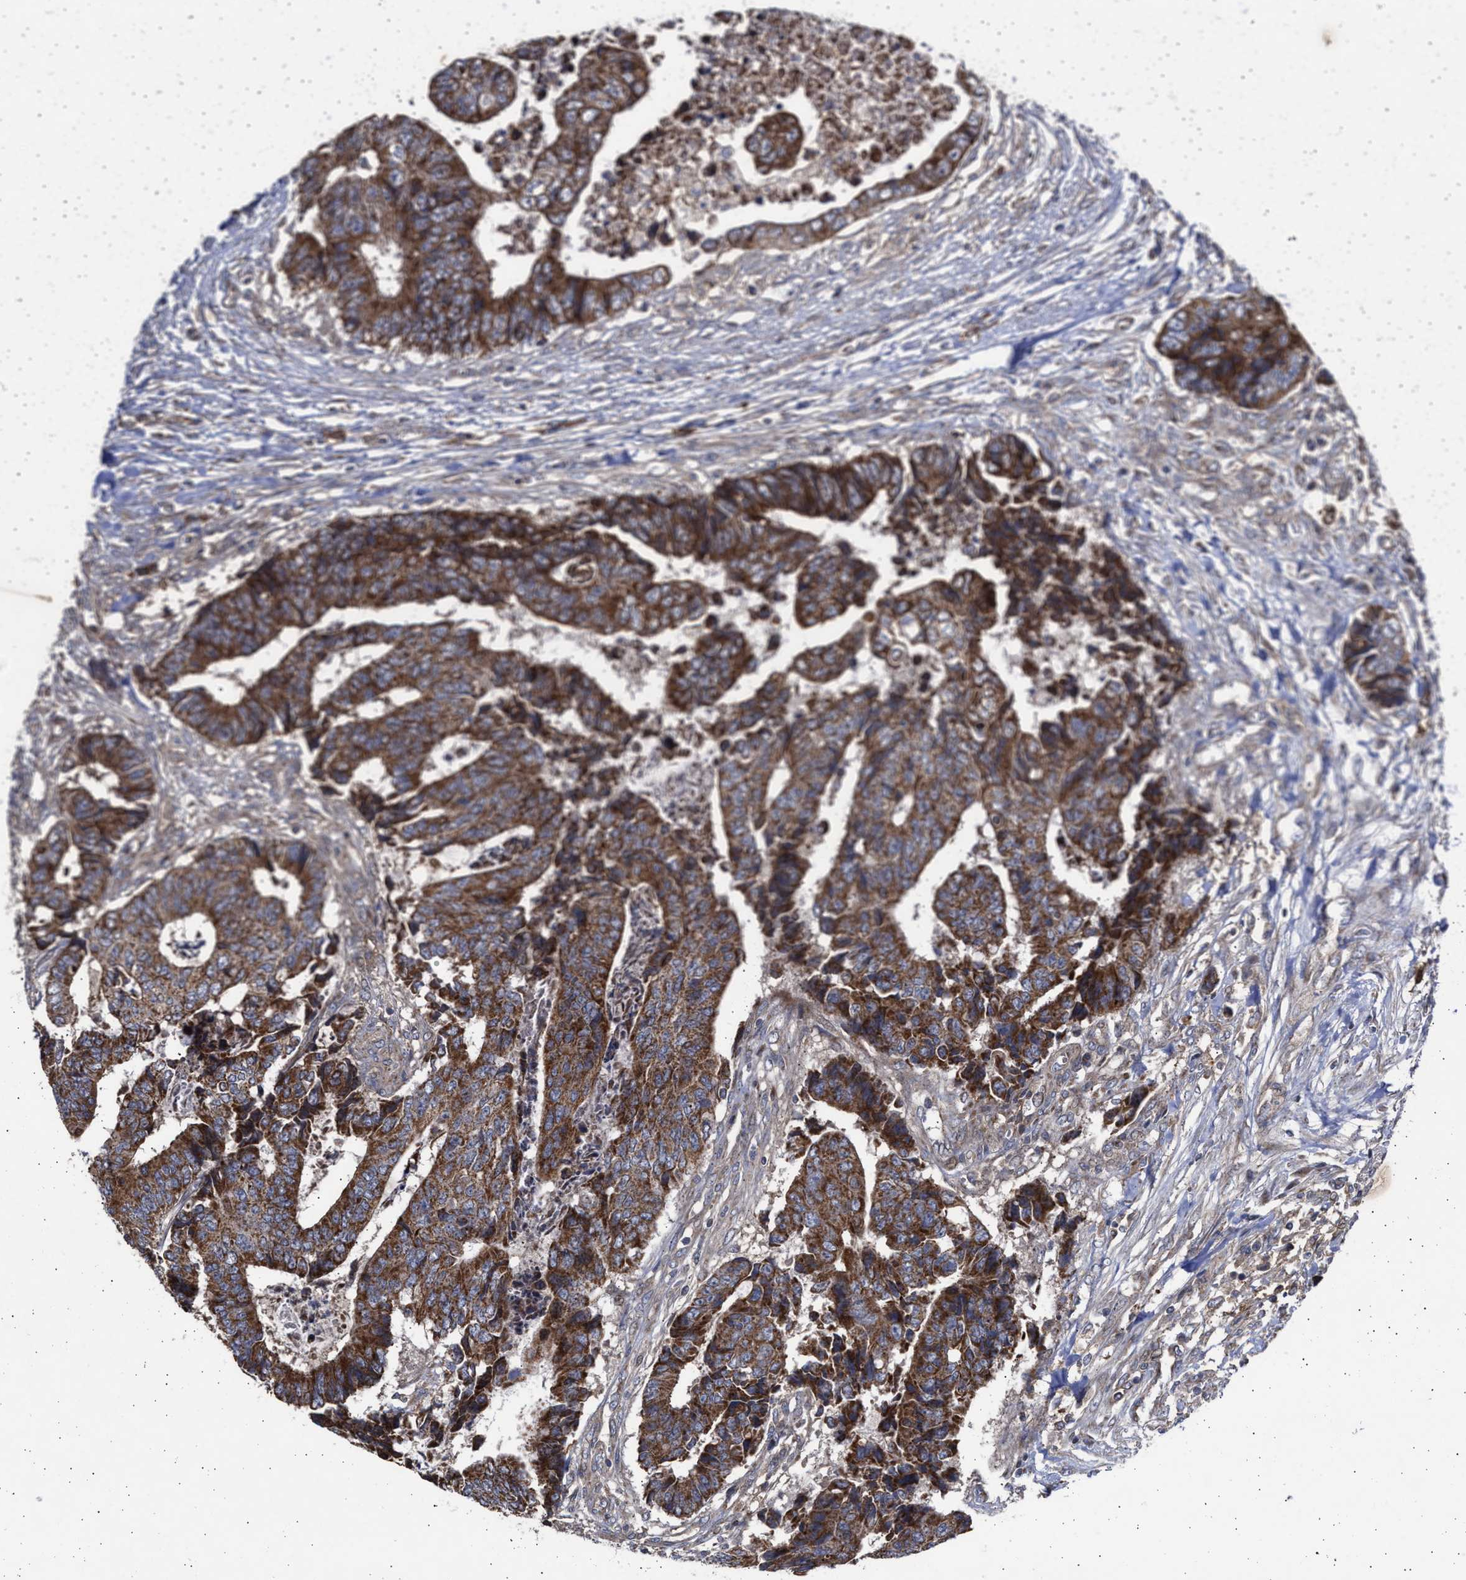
{"staining": {"intensity": "strong", "quantity": ">75%", "location": "cytoplasmic/membranous"}, "tissue": "colorectal cancer", "cell_type": "Tumor cells", "image_type": "cancer", "snomed": [{"axis": "morphology", "description": "Adenocarcinoma, NOS"}, {"axis": "topography", "description": "Rectum"}], "caption": "The micrograph displays immunohistochemical staining of colorectal cancer. There is strong cytoplasmic/membranous positivity is appreciated in approximately >75% of tumor cells. The protein is shown in brown color, while the nuclei are stained blue.", "gene": "TTC19", "patient": {"sex": "male", "age": 84}}